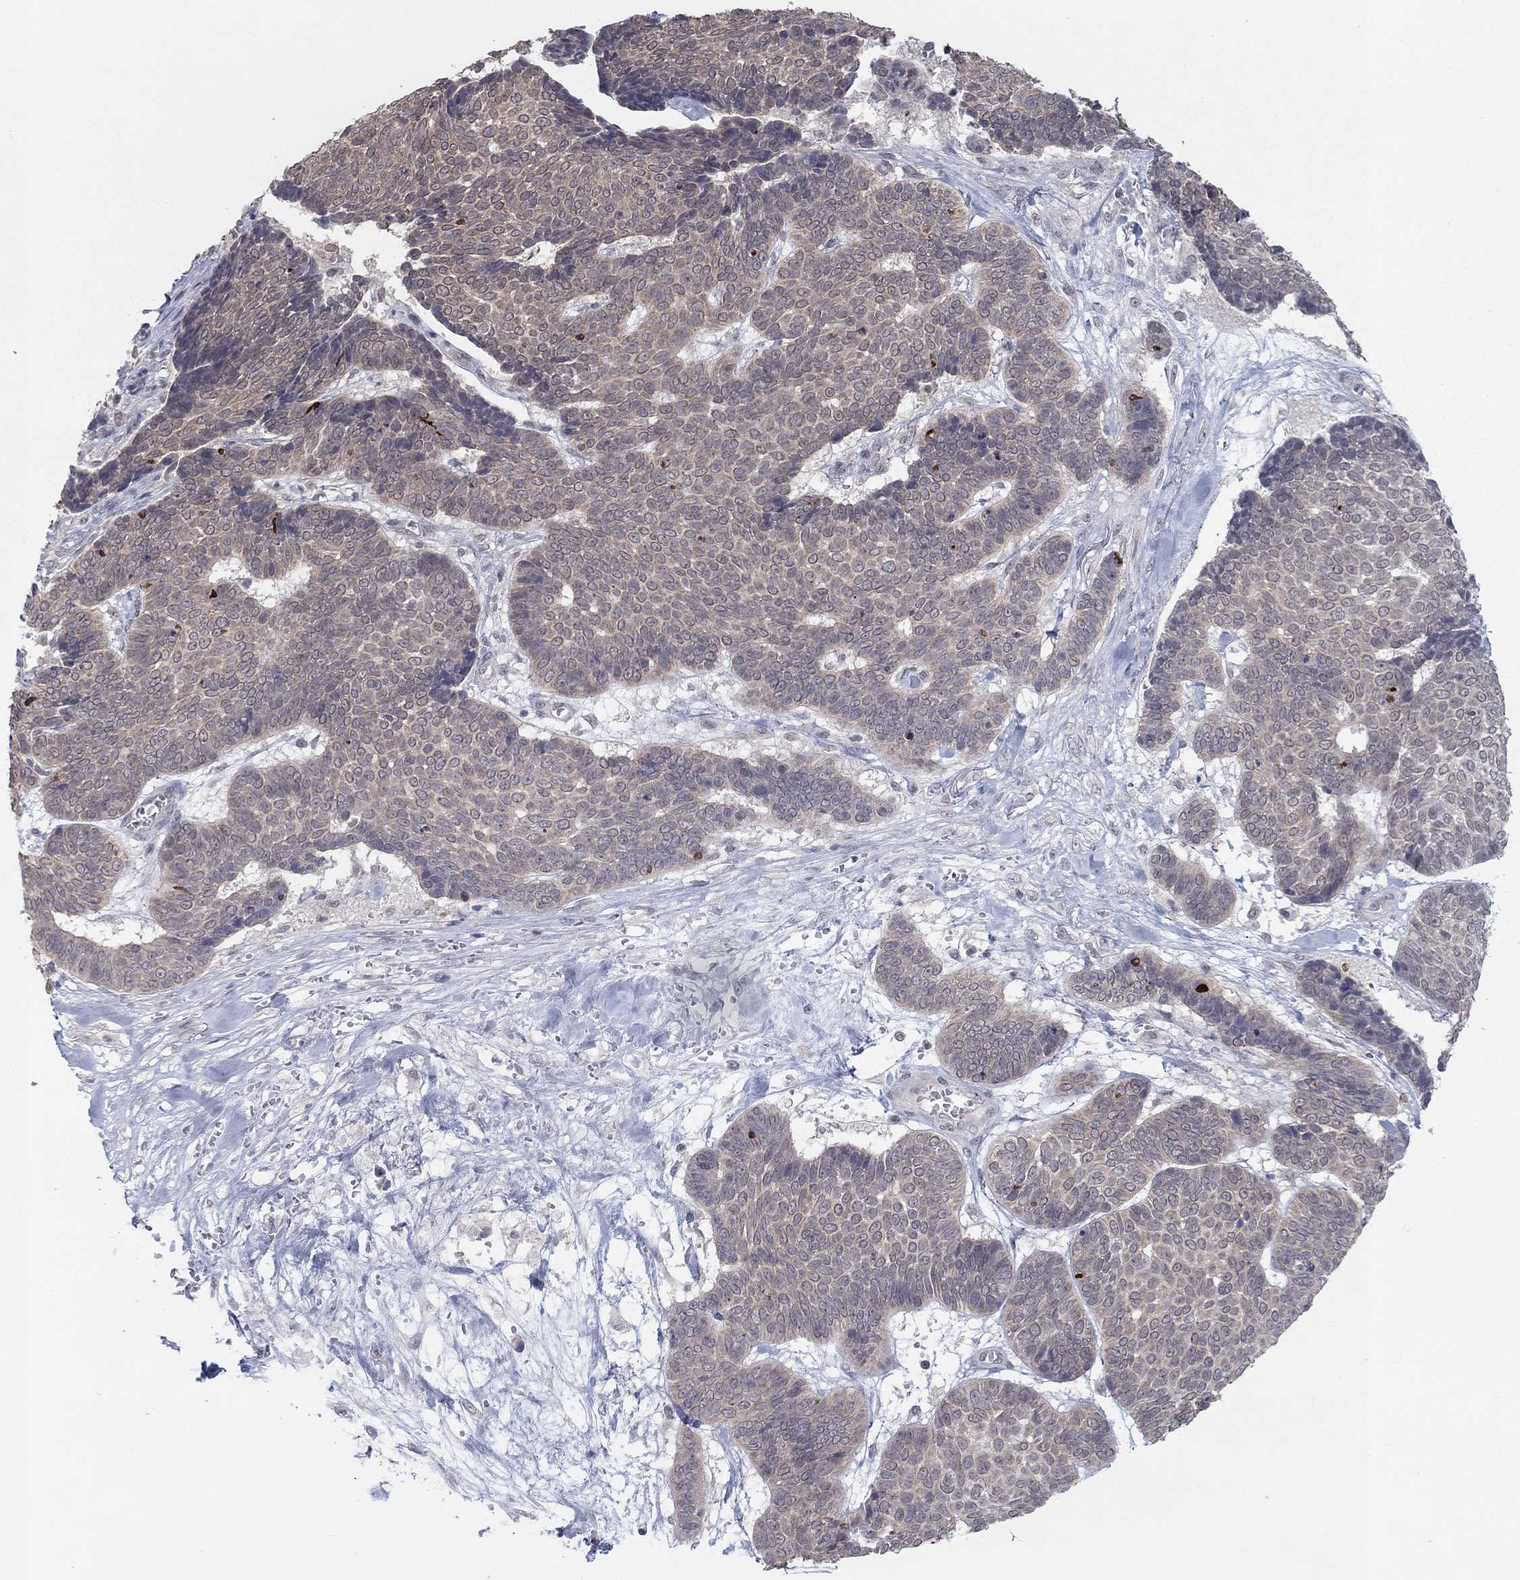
{"staining": {"intensity": "negative", "quantity": "none", "location": "none"}, "tissue": "skin cancer", "cell_type": "Tumor cells", "image_type": "cancer", "snomed": [{"axis": "morphology", "description": "Basal cell carcinoma"}, {"axis": "topography", "description": "Skin"}], "caption": "This is an immunohistochemistry image of skin basal cell carcinoma. There is no staining in tumor cells.", "gene": "SLC22A2", "patient": {"sex": "male", "age": 86}}